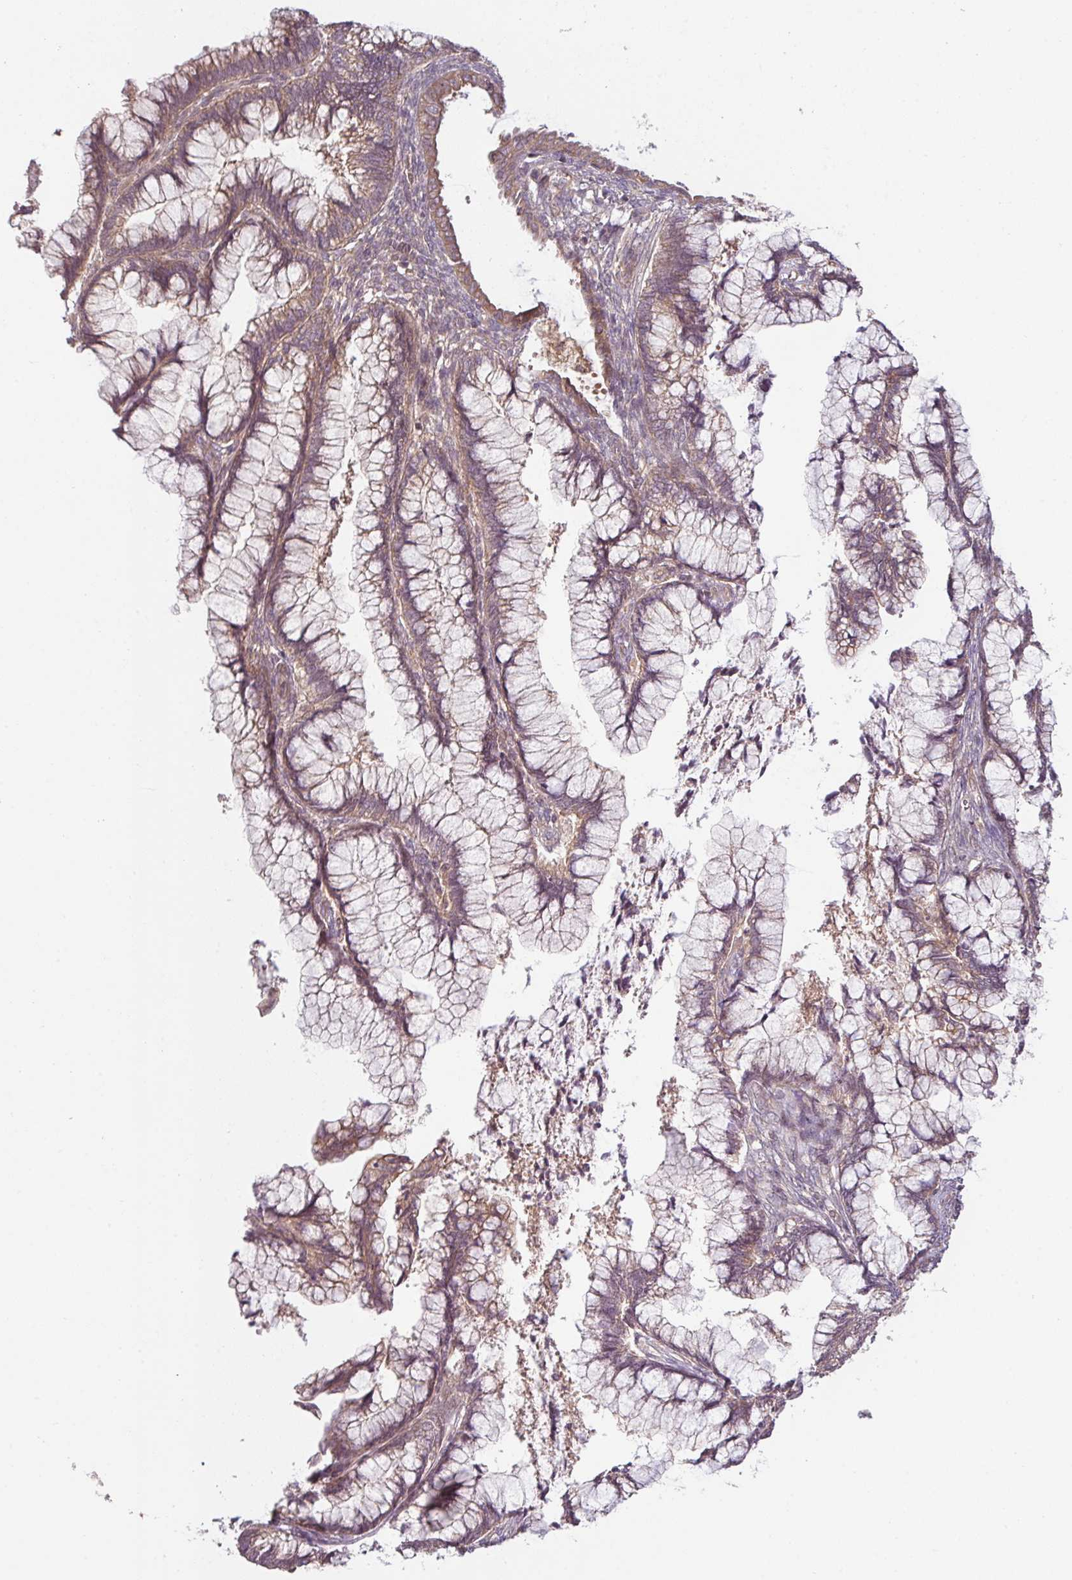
{"staining": {"intensity": "moderate", "quantity": "25%-75%", "location": "cytoplasmic/membranous"}, "tissue": "cervical cancer", "cell_type": "Tumor cells", "image_type": "cancer", "snomed": [{"axis": "morphology", "description": "Adenocarcinoma, NOS"}, {"axis": "topography", "description": "Cervix"}], "caption": "The micrograph exhibits a brown stain indicating the presence of a protein in the cytoplasmic/membranous of tumor cells in cervical adenocarcinoma.", "gene": "RNF31", "patient": {"sex": "female", "age": 44}}